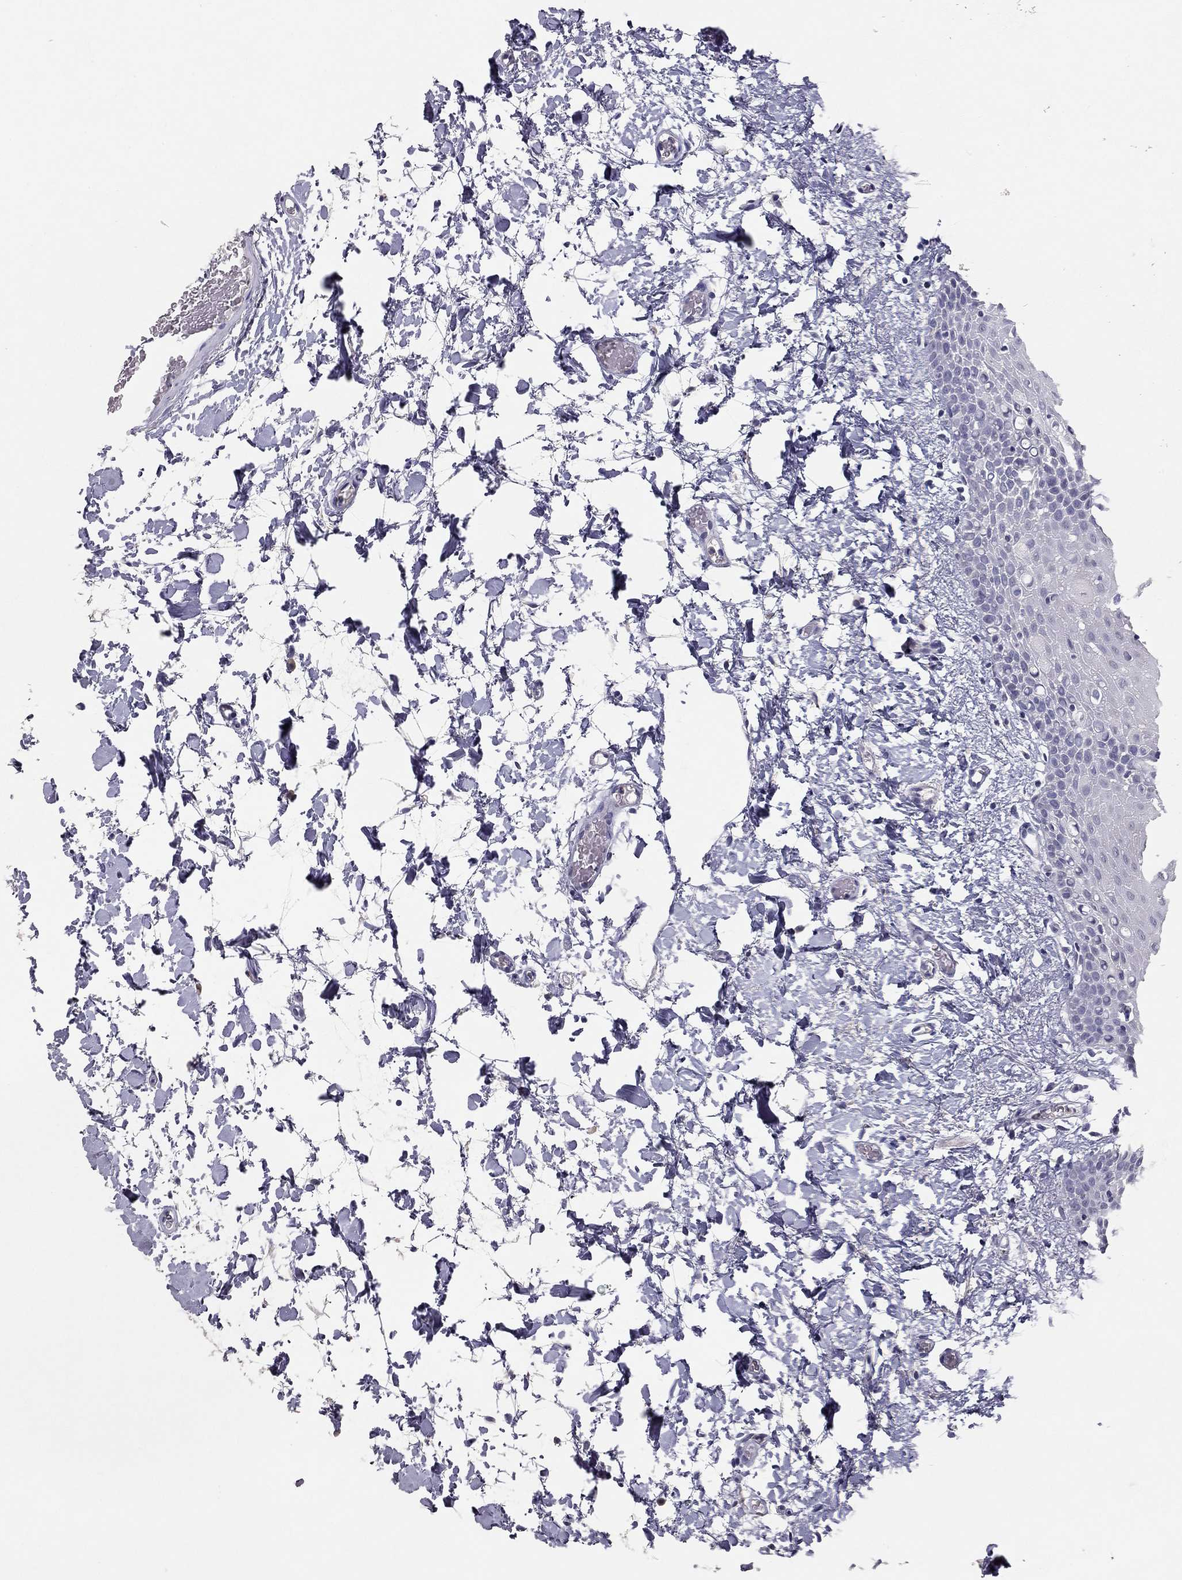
{"staining": {"intensity": "negative", "quantity": "none", "location": "none"}, "tissue": "oral mucosa", "cell_type": "Squamous epithelial cells", "image_type": "normal", "snomed": [{"axis": "morphology", "description": "Normal tissue, NOS"}, {"axis": "topography", "description": "Oral tissue"}], "caption": "Immunohistochemistry (IHC) image of unremarkable oral mucosa stained for a protein (brown), which demonstrates no expression in squamous epithelial cells. The staining was performed using DAB to visualize the protein expression in brown, while the nuclei were stained in blue with hematoxylin (Magnification: 20x).", "gene": "ADORA2A", "patient": {"sex": "male", "age": 81}}